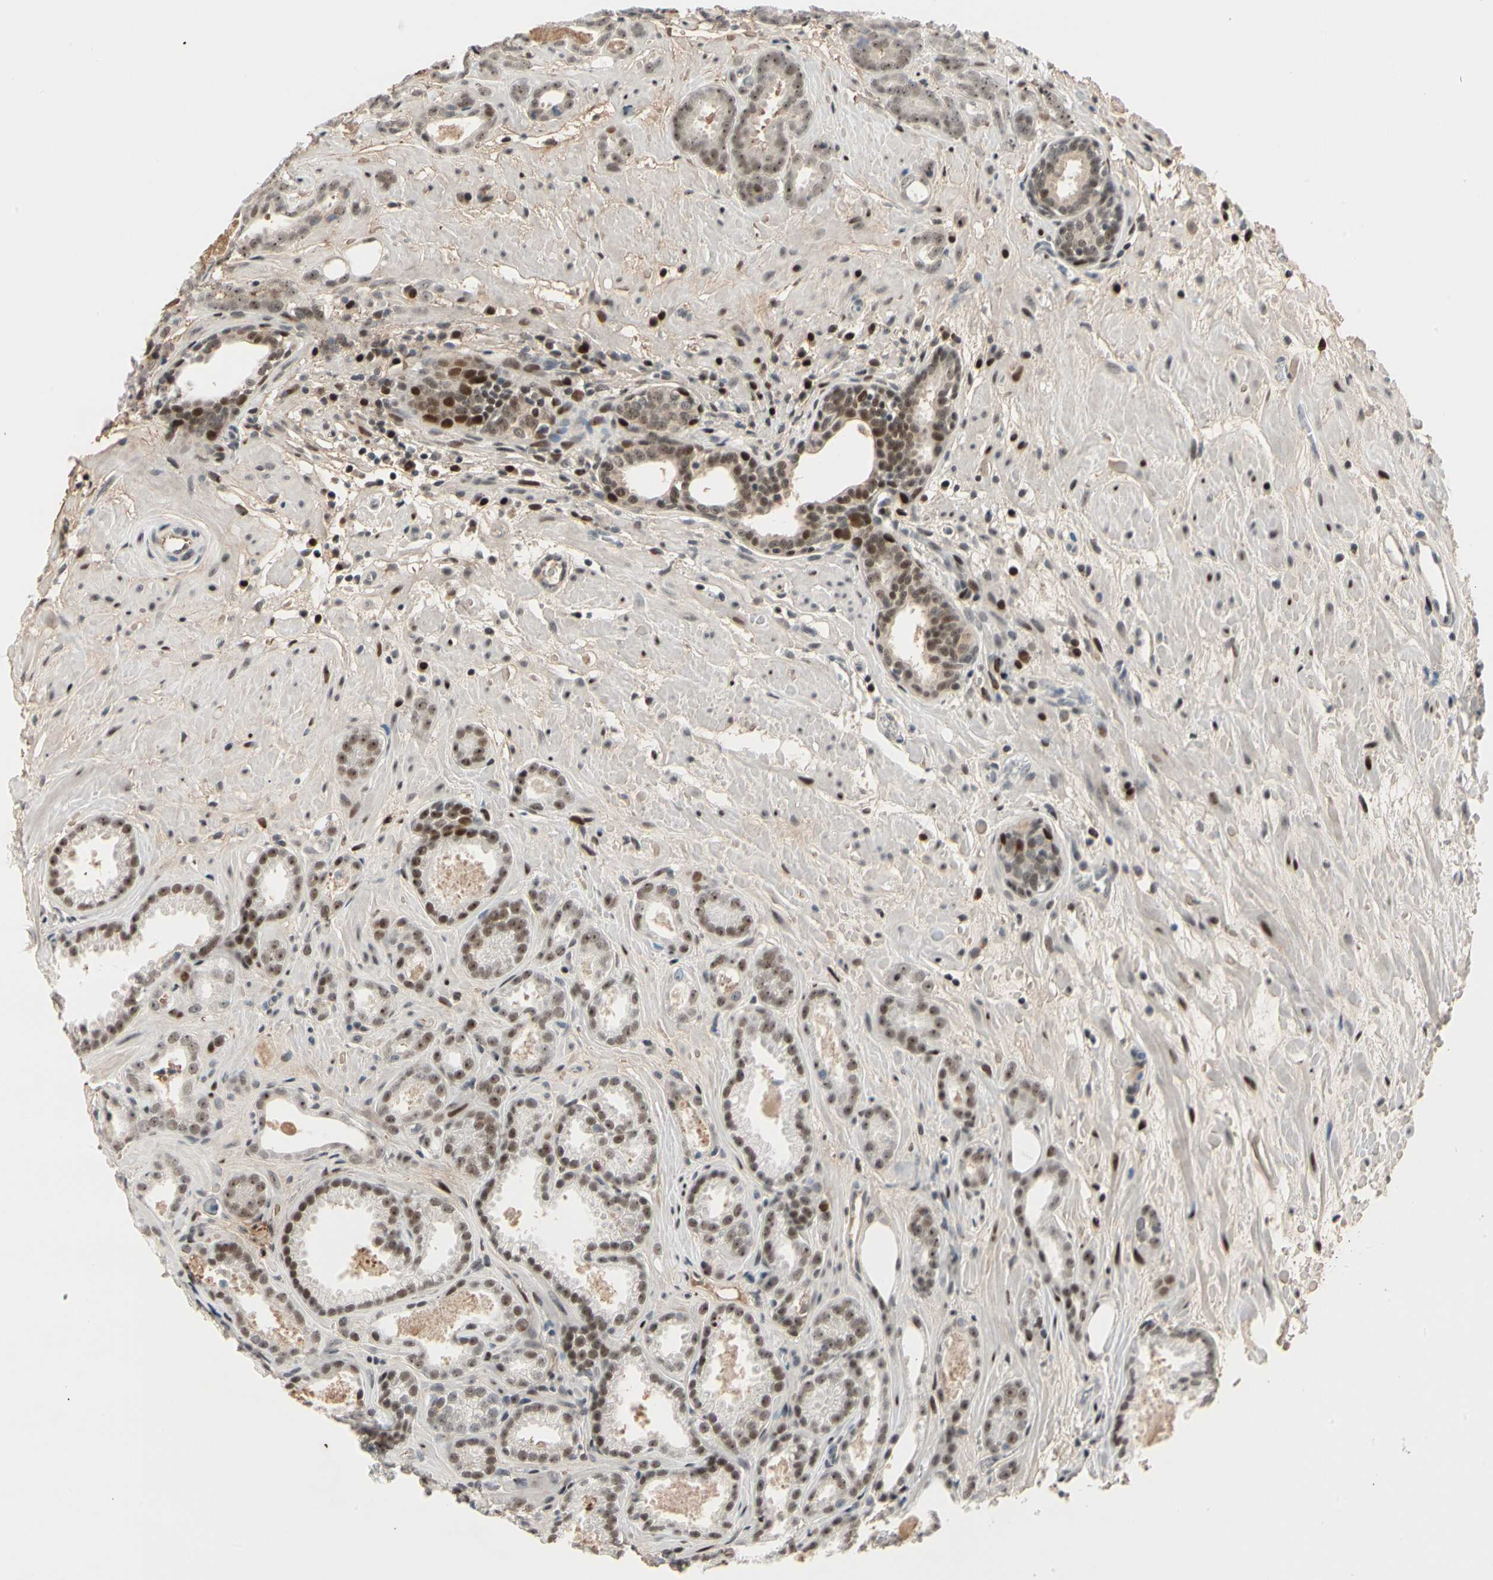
{"staining": {"intensity": "moderate", "quantity": "25%-75%", "location": "nuclear"}, "tissue": "prostate cancer", "cell_type": "Tumor cells", "image_type": "cancer", "snomed": [{"axis": "morphology", "description": "Adenocarcinoma, Low grade"}, {"axis": "topography", "description": "Prostate"}], "caption": "The histopathology image reveals staining of prostate adenocarcinoma (low-grade), revealing moderate nuclear protein expression (brown color) within tumor cells. (DAB (3,3'-diaminobenzidine) IHC with brightfield microscopy, high magnification).", "gene": "FOXO3", "patient": {"sex": "male", "age": 57}}